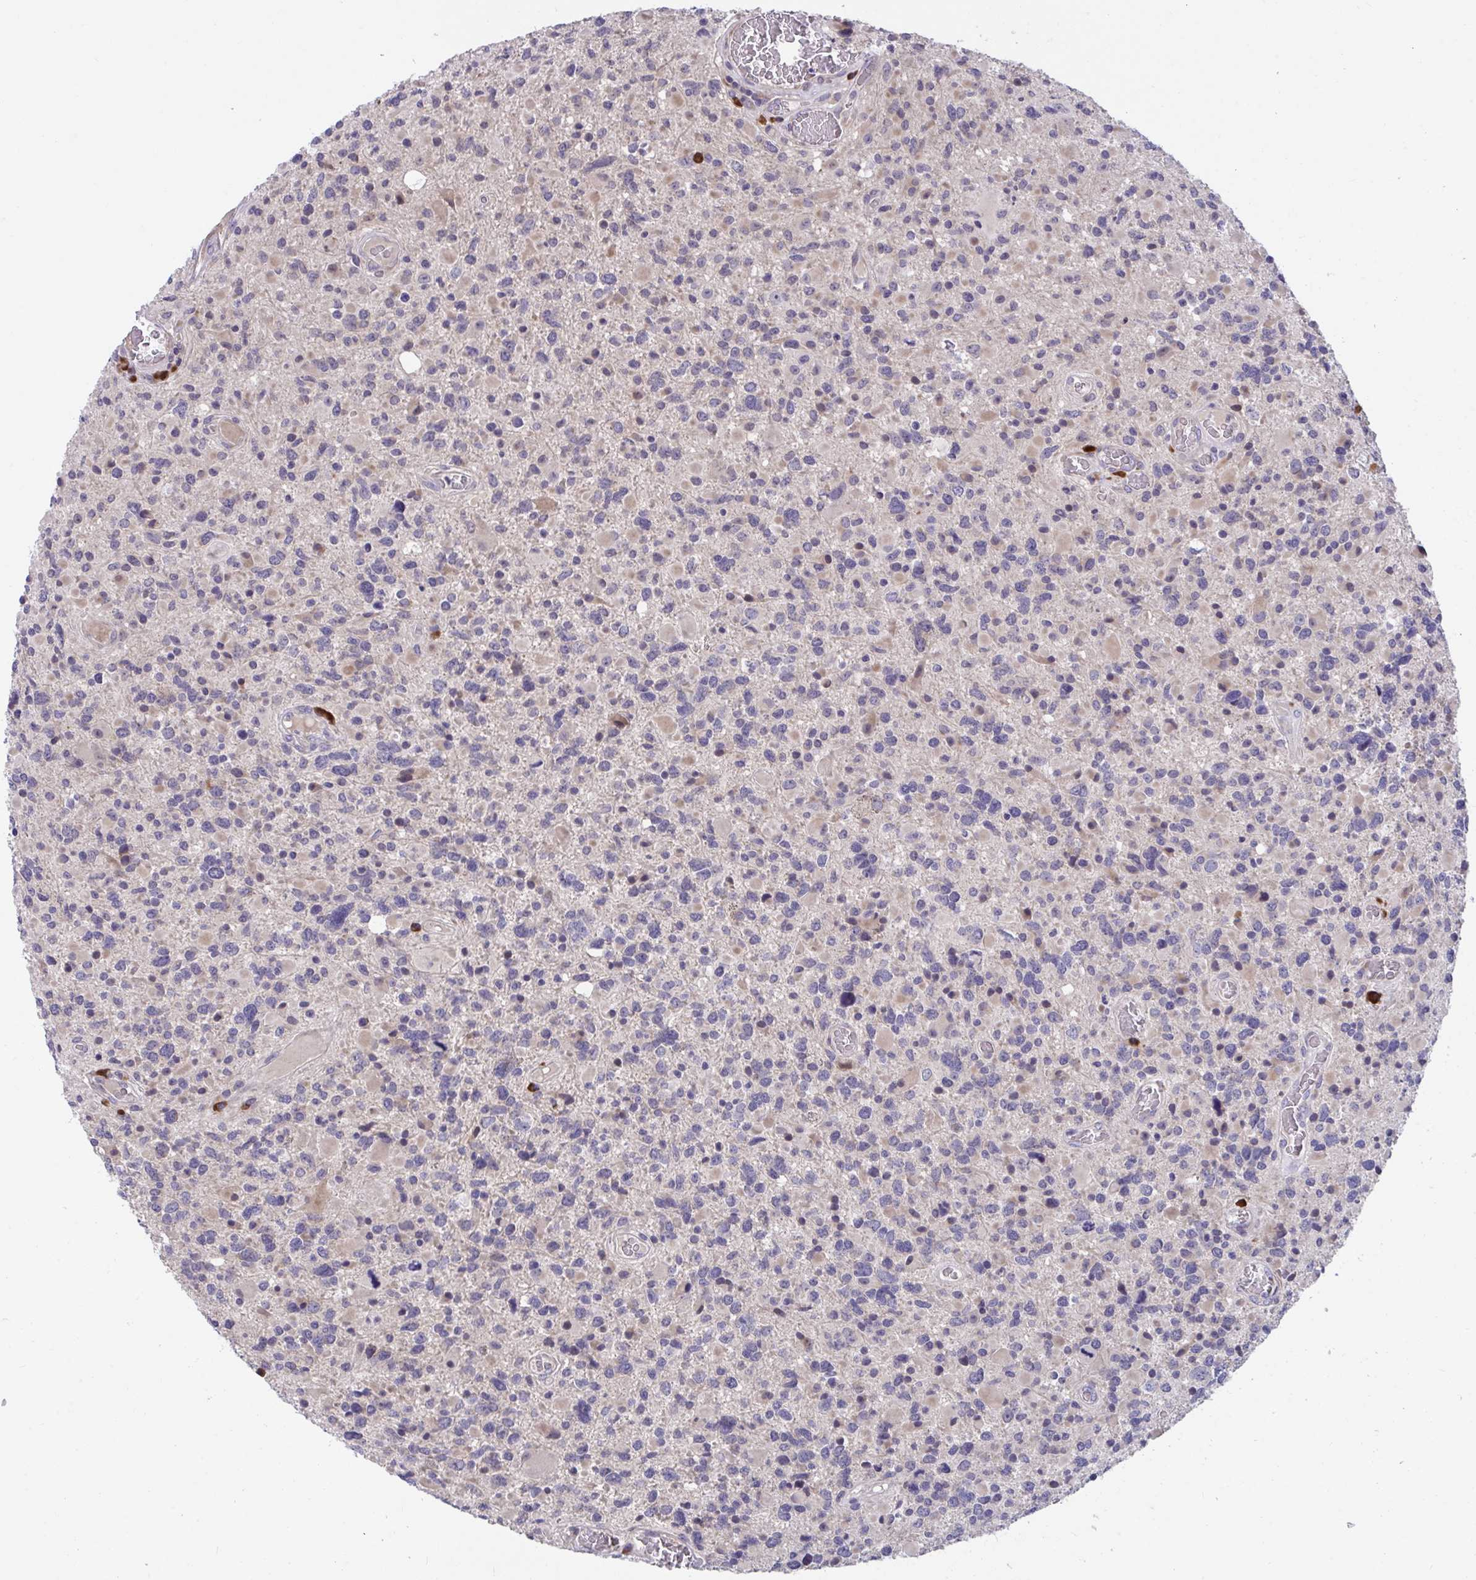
{"staining": {"intensity": "negative", "quantity": "none", "location": "none"}, "tissue": "glioma", "cell_type": "Tumor cells", "image_type": "cancer", "snomed": [{"axis": "morphology", "description": "Glioma, malignant, High grade"}, {"axis": "topography", "description": "Brain"}], "caption": "High power microscopy micrograph of an immunohistochemistry (IHC) micrograph of glioma, revealing no significant expression in tumor cells. The staining was performed using DAB to visualize the protein expression in brown, while the nuclei were stained in blue with hematoxylin (Magnification: 20x).", "gene": "SUSD4", "patient": {"sex": "female", "age": 40}}